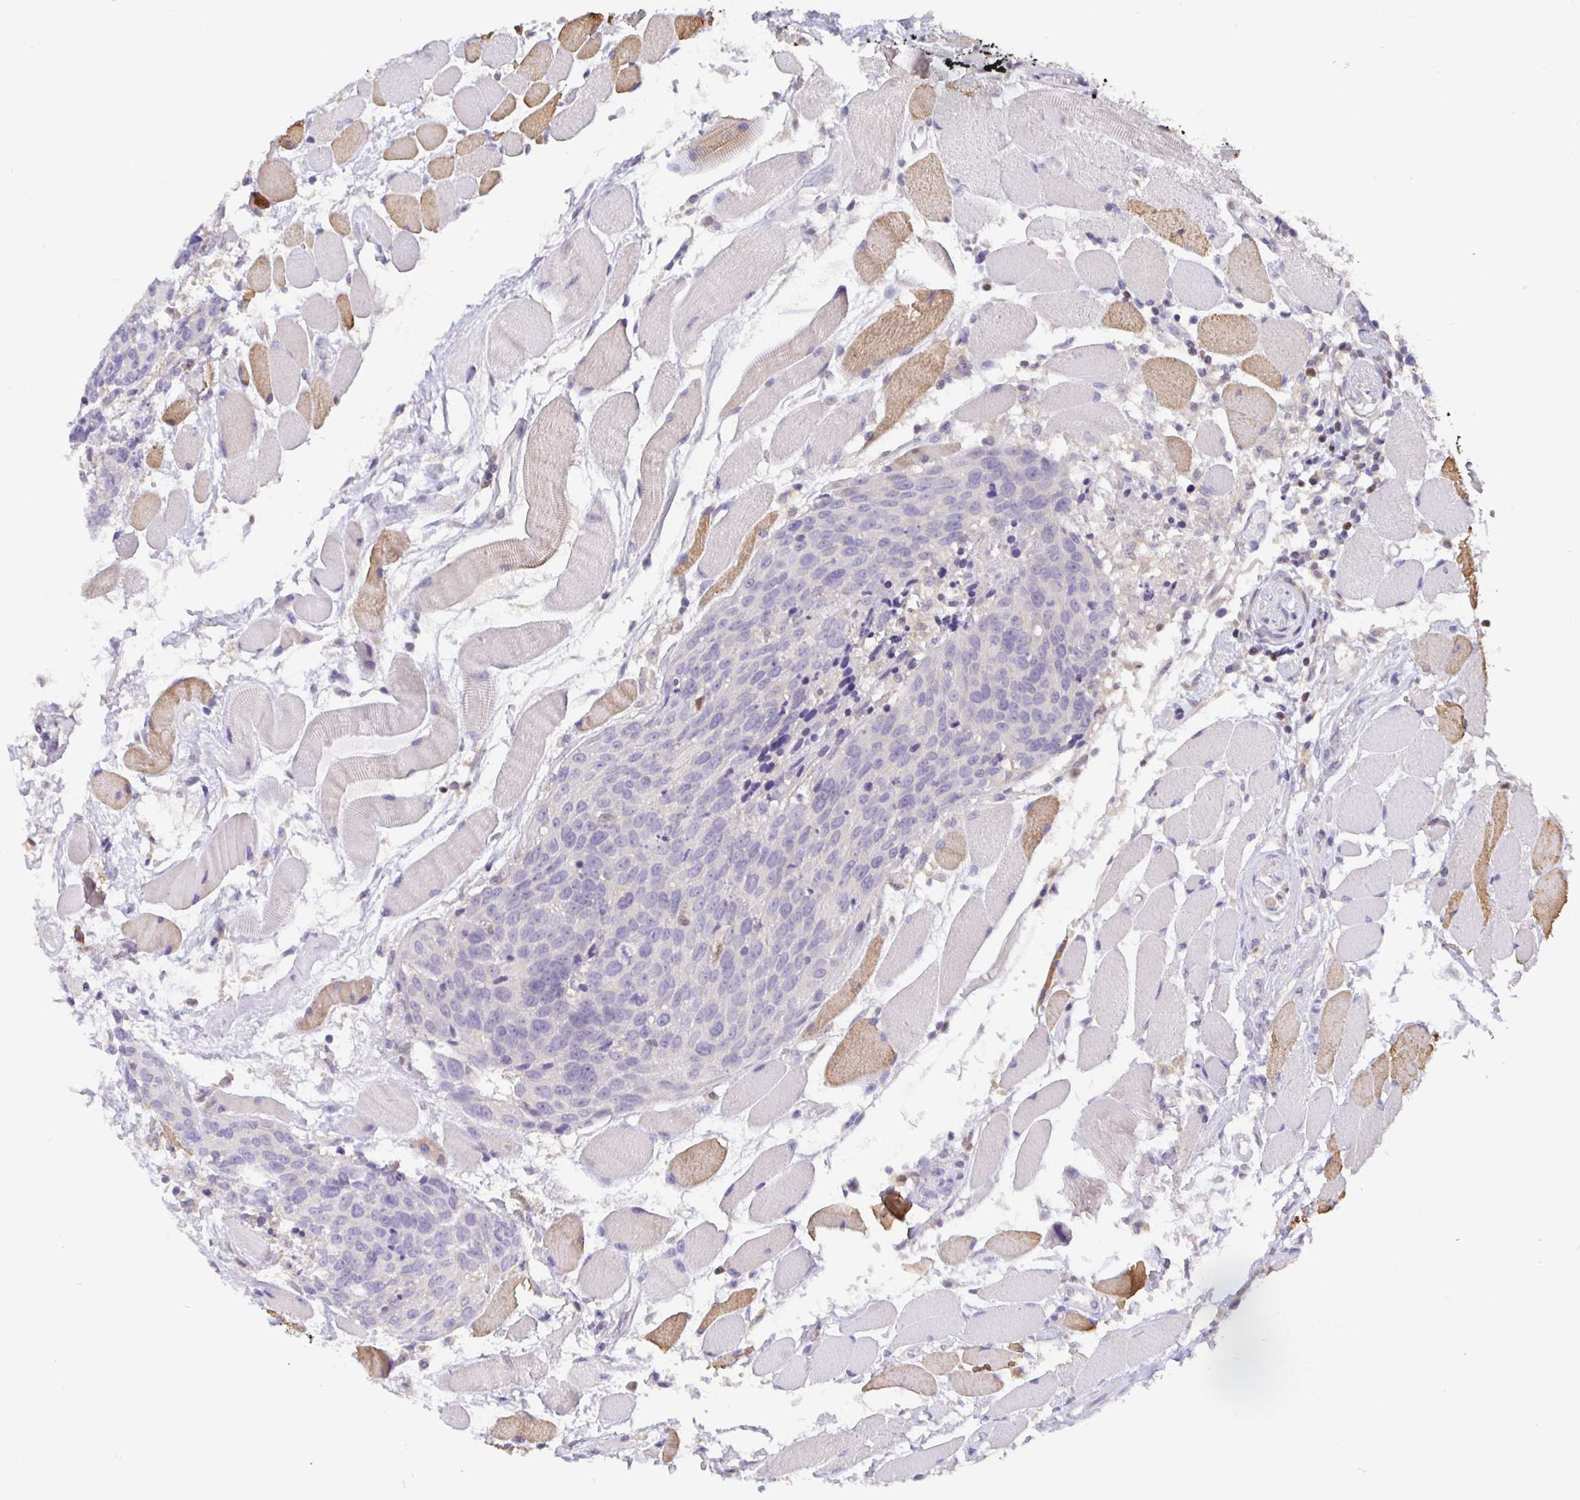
{"staining": {"intensity": "negative", "quantity": "none", "location": "none"}, "tissue": "head and neck cancer", "cell_type": "Tumor cells", "image_type": "cancer", "snomed": [{"axis": "morphology", "description": "Squamous cell carcinoma, NOS"}, {"axis": "topography", "description": "Oral tissue"}, {"axis": "topography", "description": "Head-Neck"}], "caption": "IHC of head and neck cancer (squamous cell carcinoma) exhibits no expression in tumor cells. (DAB (3,3'-diaminobenzidine) immunohistochemistry (IHC) with hematoxylin counter stain).", "gene": "SATB1", "patient": {"sex": "male", "age": 64}}